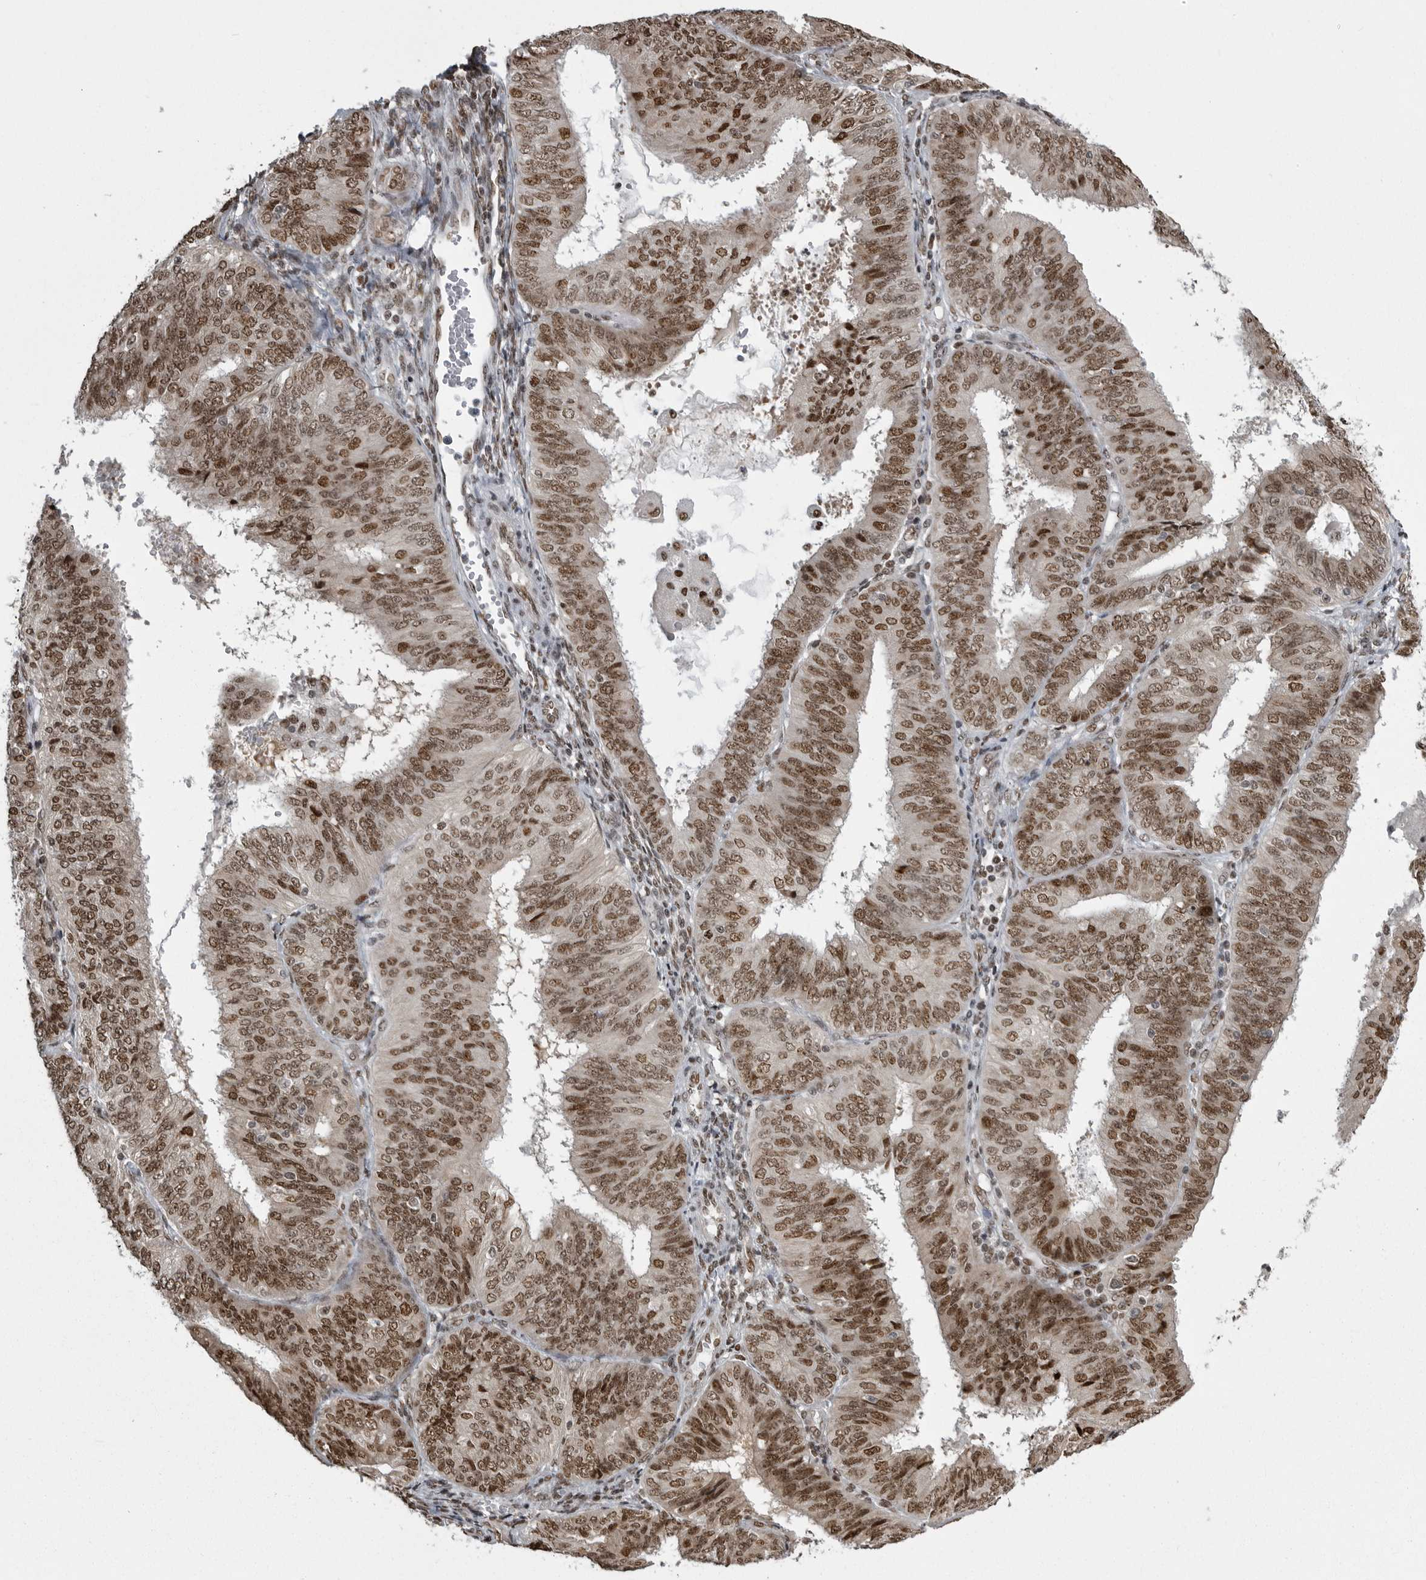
{"staining": {"intensity": "strong", "quantity": ">75%", "location": "nuclear"}, "tissue": "endometrial cancer", "cell_type": "Tumor cells", "image_type": "cancer", "snomed": [{"axis": "morphology", "description": "Adenocarcinoma, NOS"}, {"axis": "topography", "description": "Endometrium"}], "caption": "High-power microscopy captured an immunohistochemistry (IHC) micrograph of endometrial adenocarcinoma, revealing strong nuclear positivity in approximately >75% of tumor cells.", "gene": "YAF2", "patient": {"sex": "female", "age": 58}}